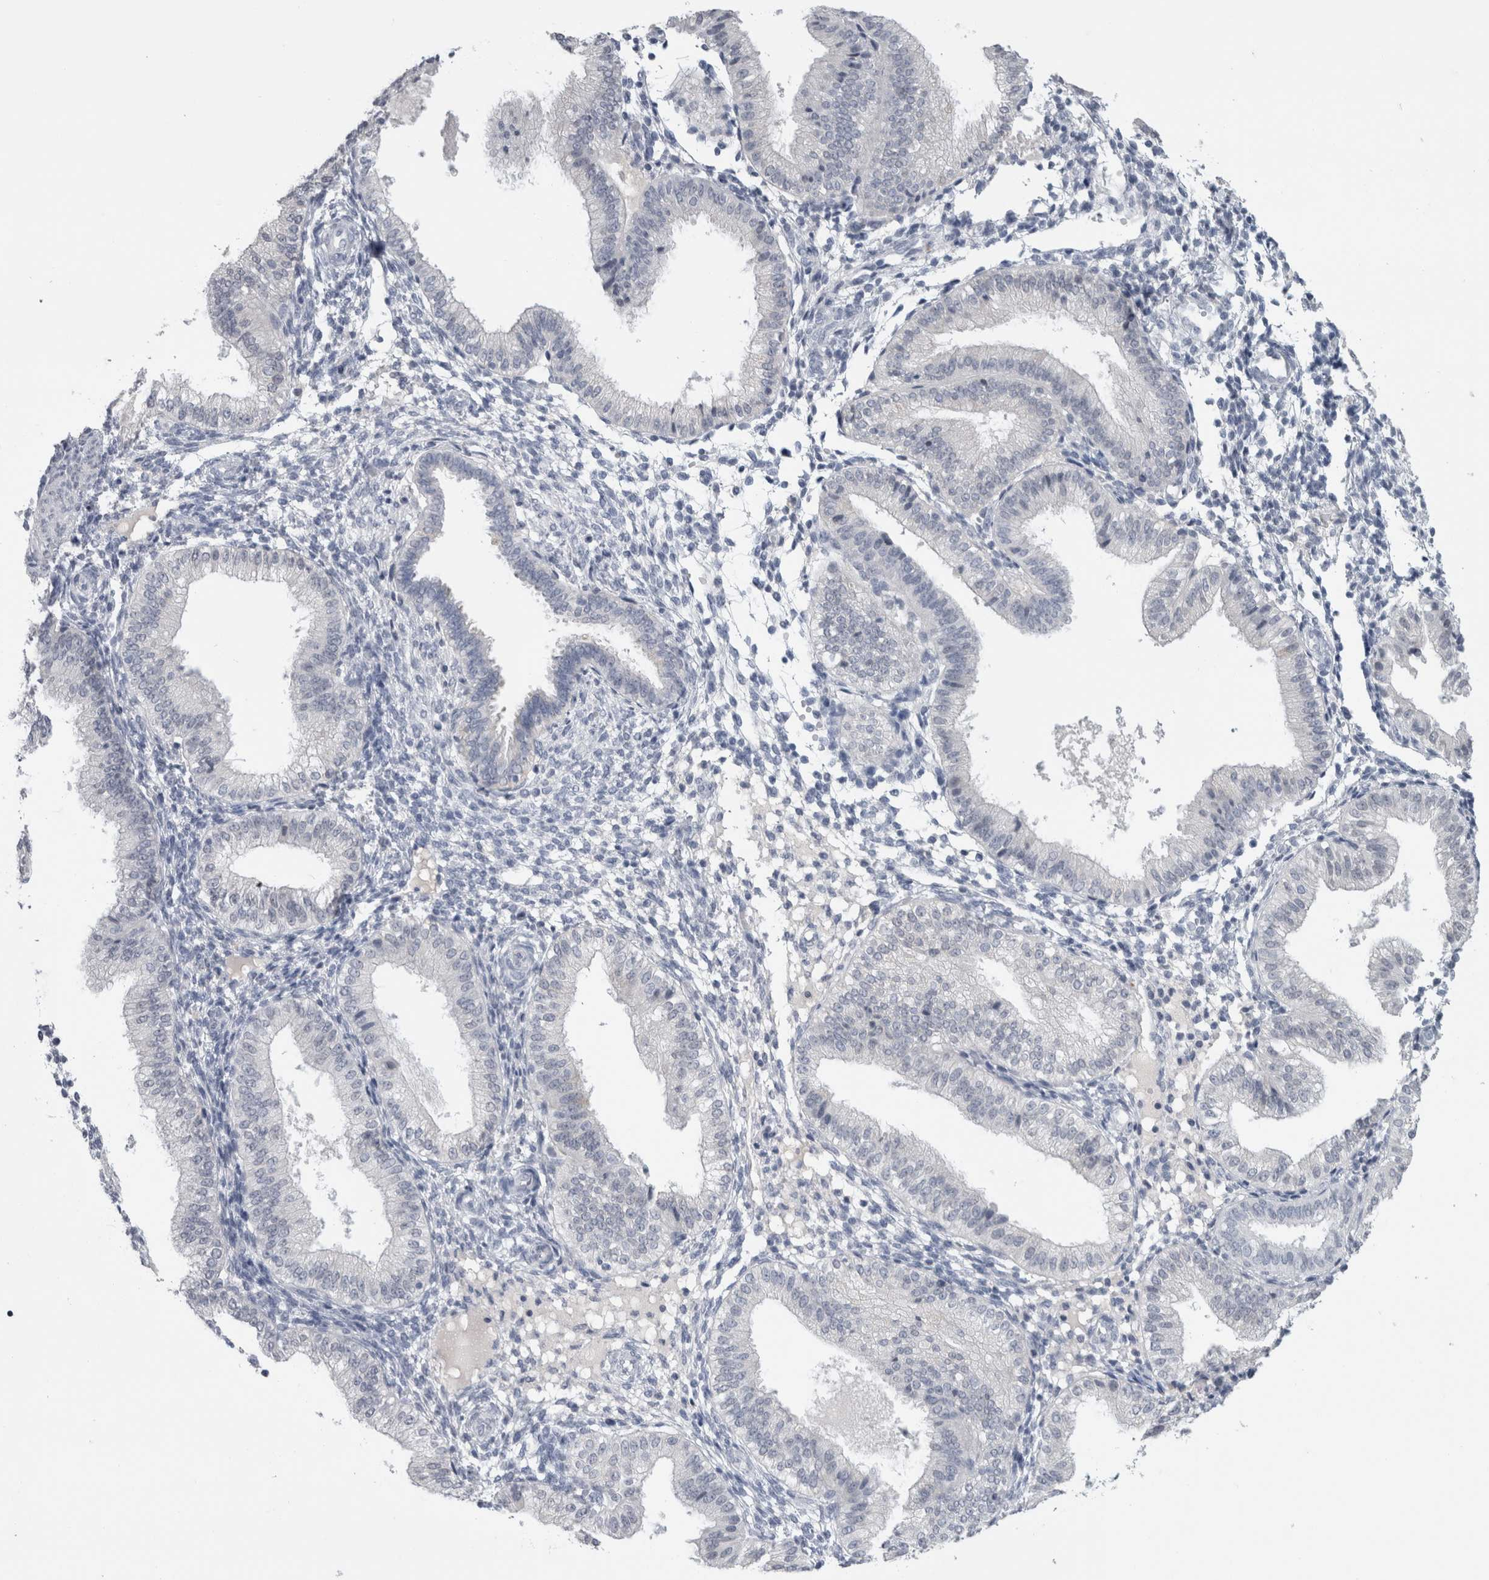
{"staining": {"intensity": "negative", "quantity": "none", "location": "none"}, "tissue": "endometrium", "cell_type": "Cells in endometrial stroma", "image_type": "normal", "snomed": [{"axis": "morphology", "description": "Normal tissue, NOS"}, {"axis": "topography", "description": "Endometrium"}], "caption": "Cells in endometrial stroma show no significant expression in normal endometrium. (DAB IHC, high magnification).", "gene": "ADAM2", "patient": {"sex": "female", "age": 39}}